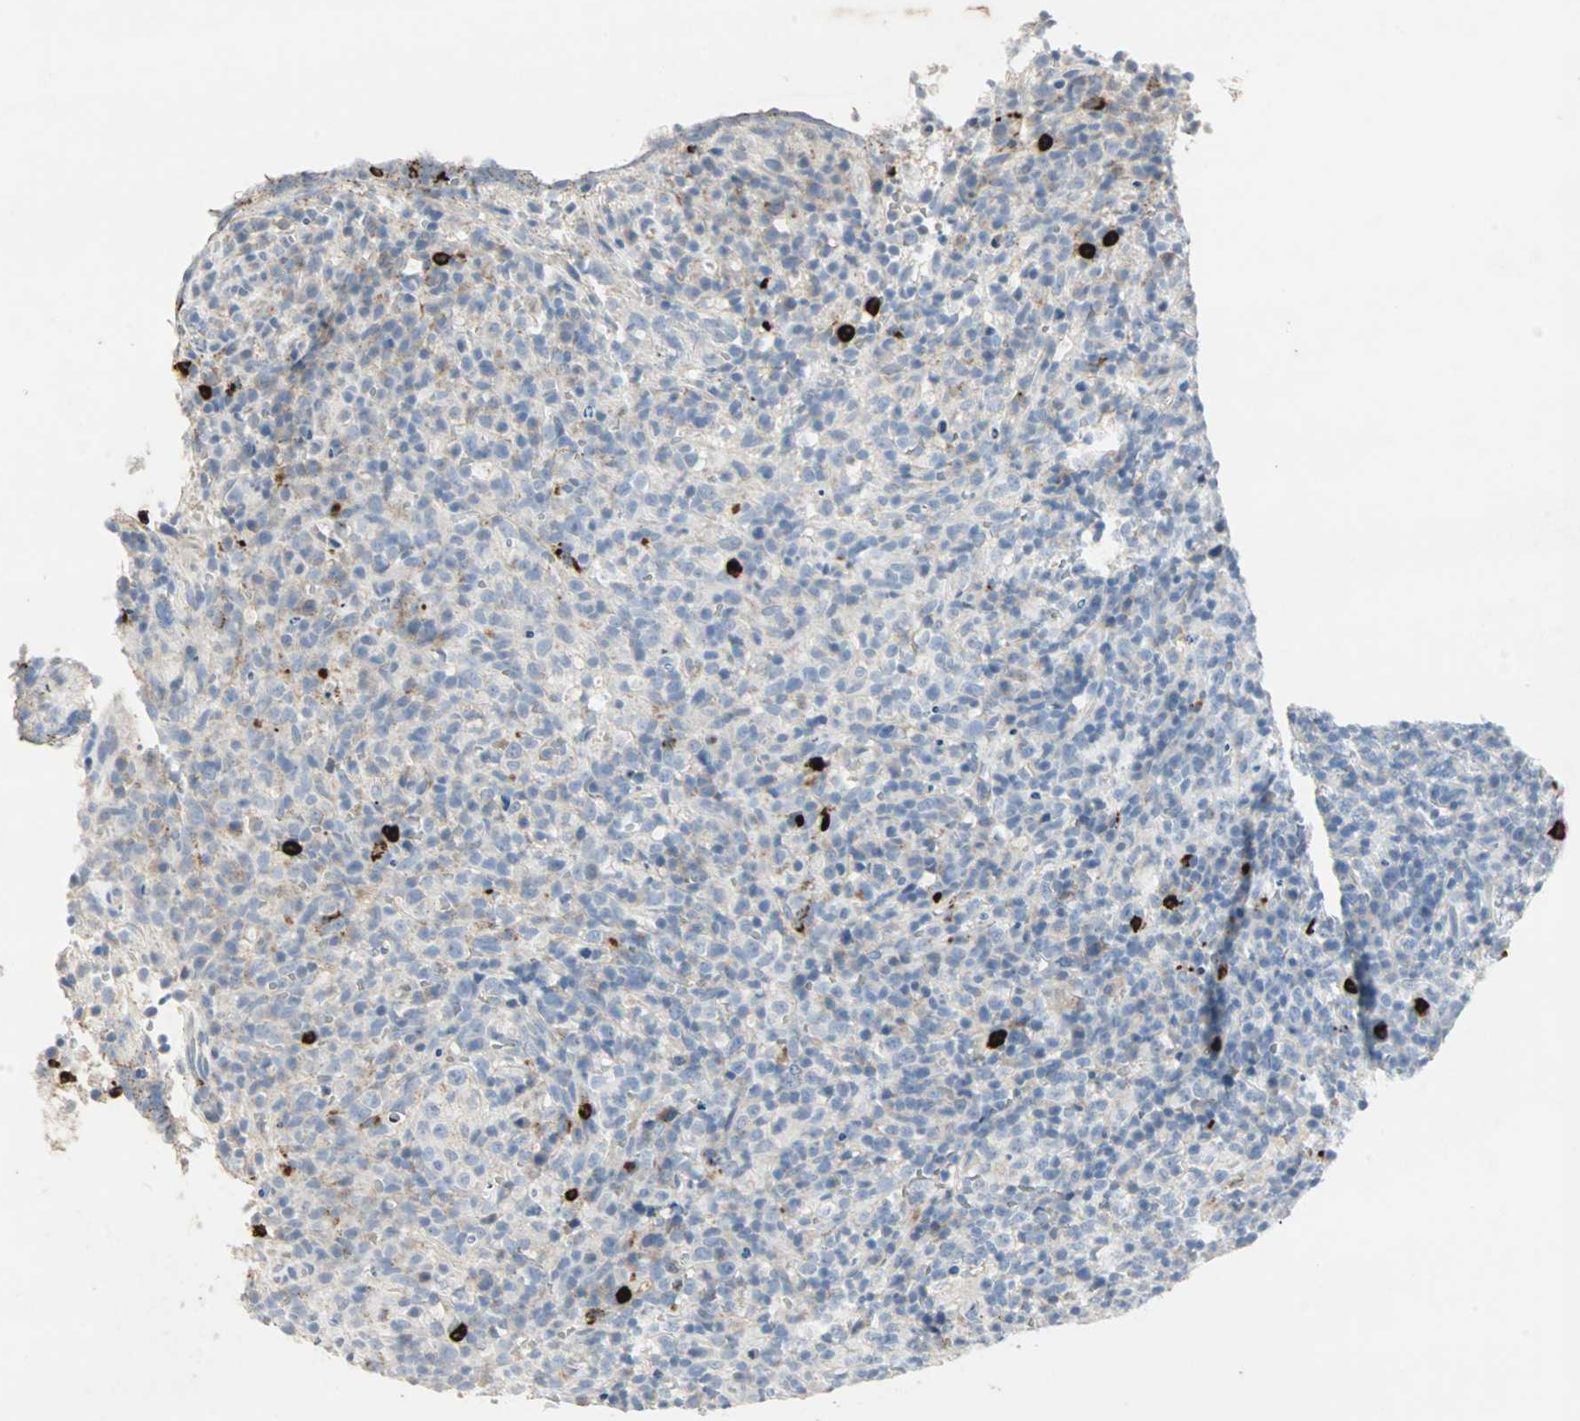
{"staining": {"intensity": "negative", "quantity": "none", "location": "none"}, "tissue": "lymphoma", "cell_type": "Tumor cells", "image_type": "cancer", "snomed": [{"axis": "morphology", "description": "Malignant lymphoma, non-Hodgkin's type, High grade"}, {"axis": "topography", "description": "Lymph node"}], "caption": "A high-resolution photomicrograph shows immunohistochemistry staining of malignant lymphoma, non-Hodgkin's type (high-grade), which demonstrates no significant staining in tumor cells.", "gene": "CEACAM6", "patient": {"sex": "female", "age": 76}}